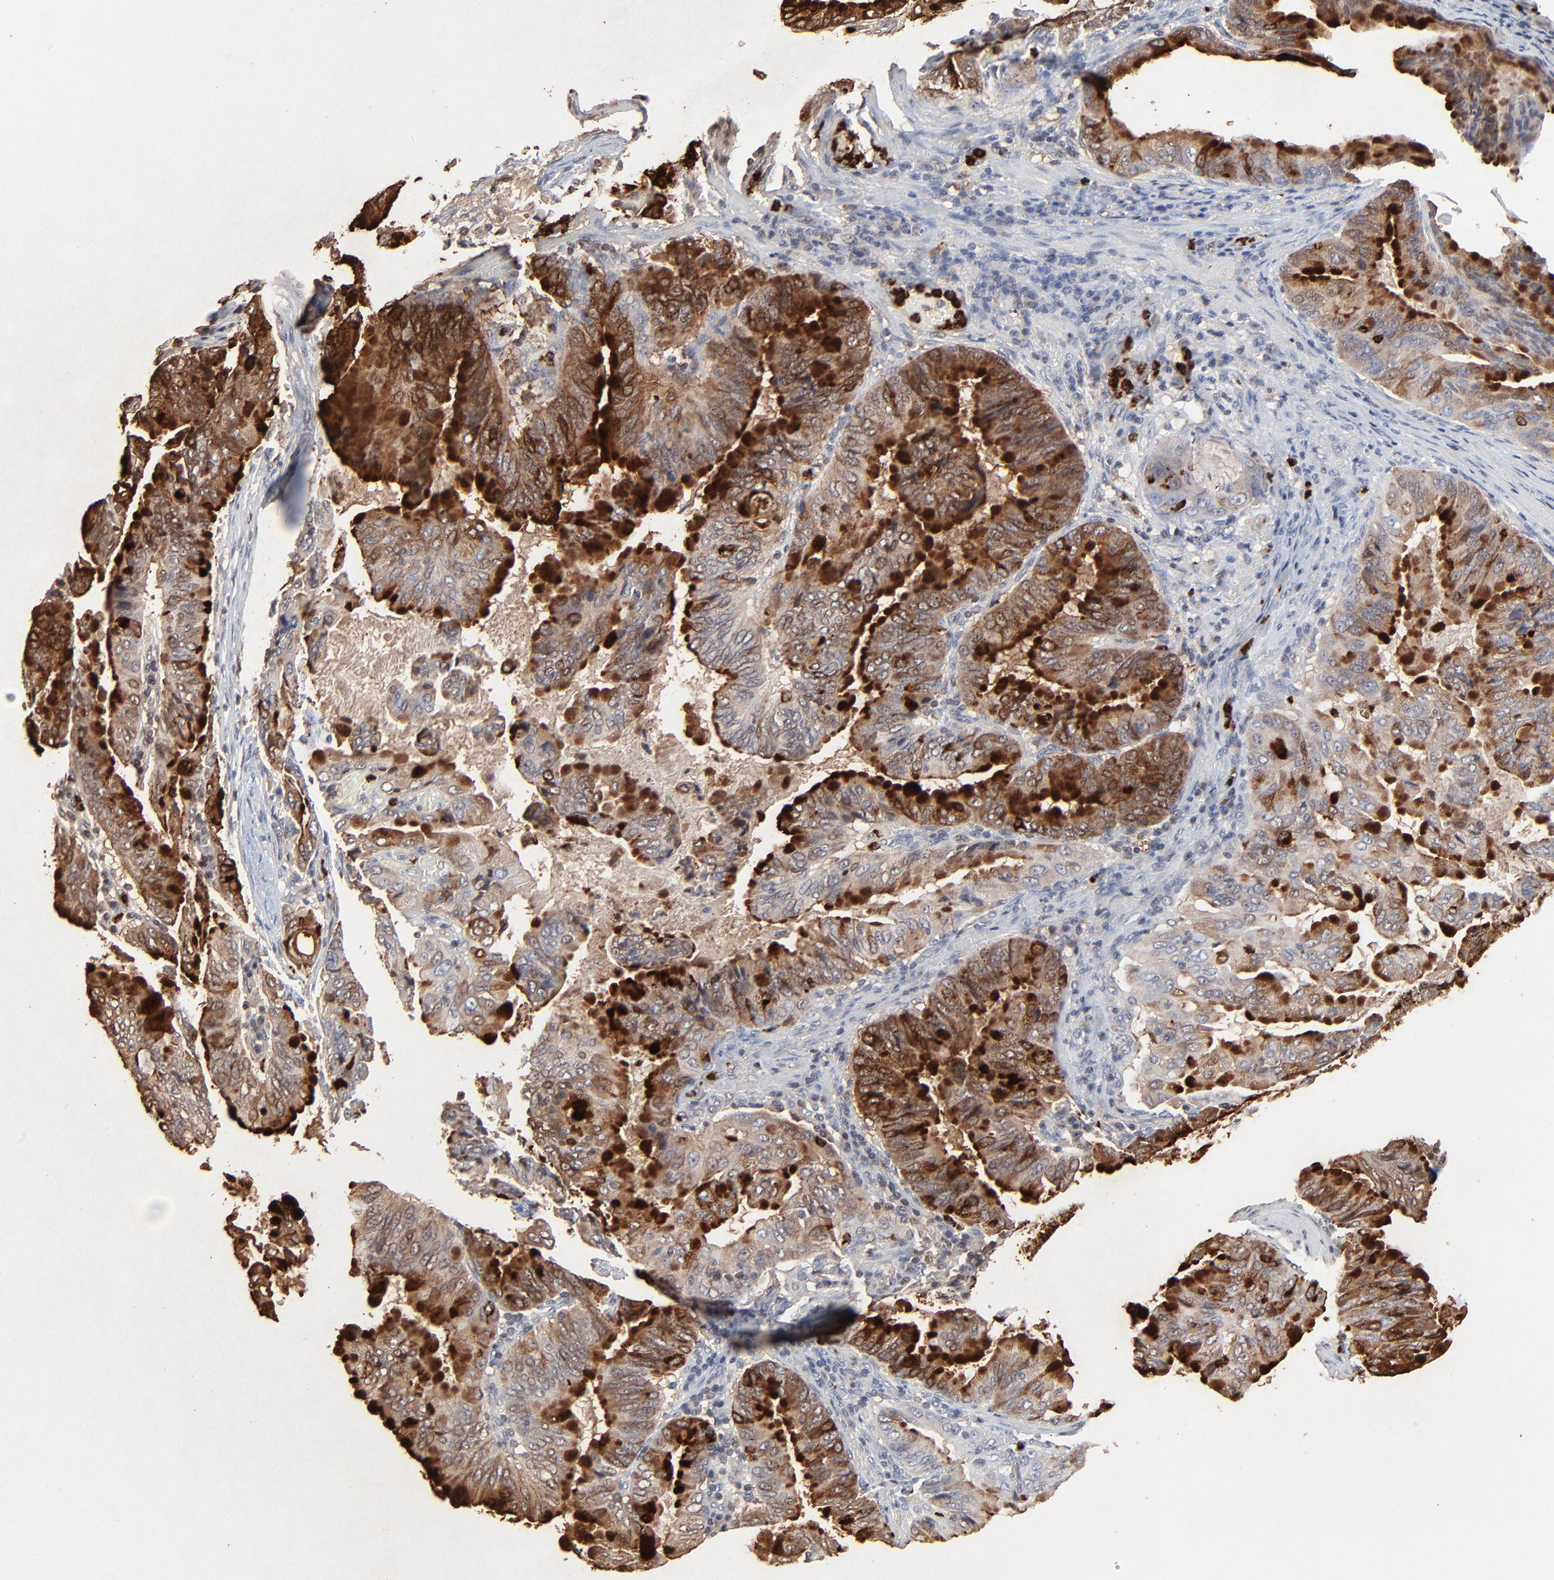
{"staining": {"intensity": "strong", "quantity": "25%-75%", "location": "cytoplasmic/membranous,nuclear"}, "tissue": "stomach cancer", "cell_type": "Tumor cells", "image_type": "cancer", "snomed": [{"axis": "morphology", "description": "Adenocarcinoma, NOS"}, {"axis": "topography", "description": "Stomach, upper"}], "caption": "Stomach cancer stained with a protein marker exhibits strong staining in tumor cells.", "gene": "LCN2", "patient": {"sex": "male", "age": 80}}